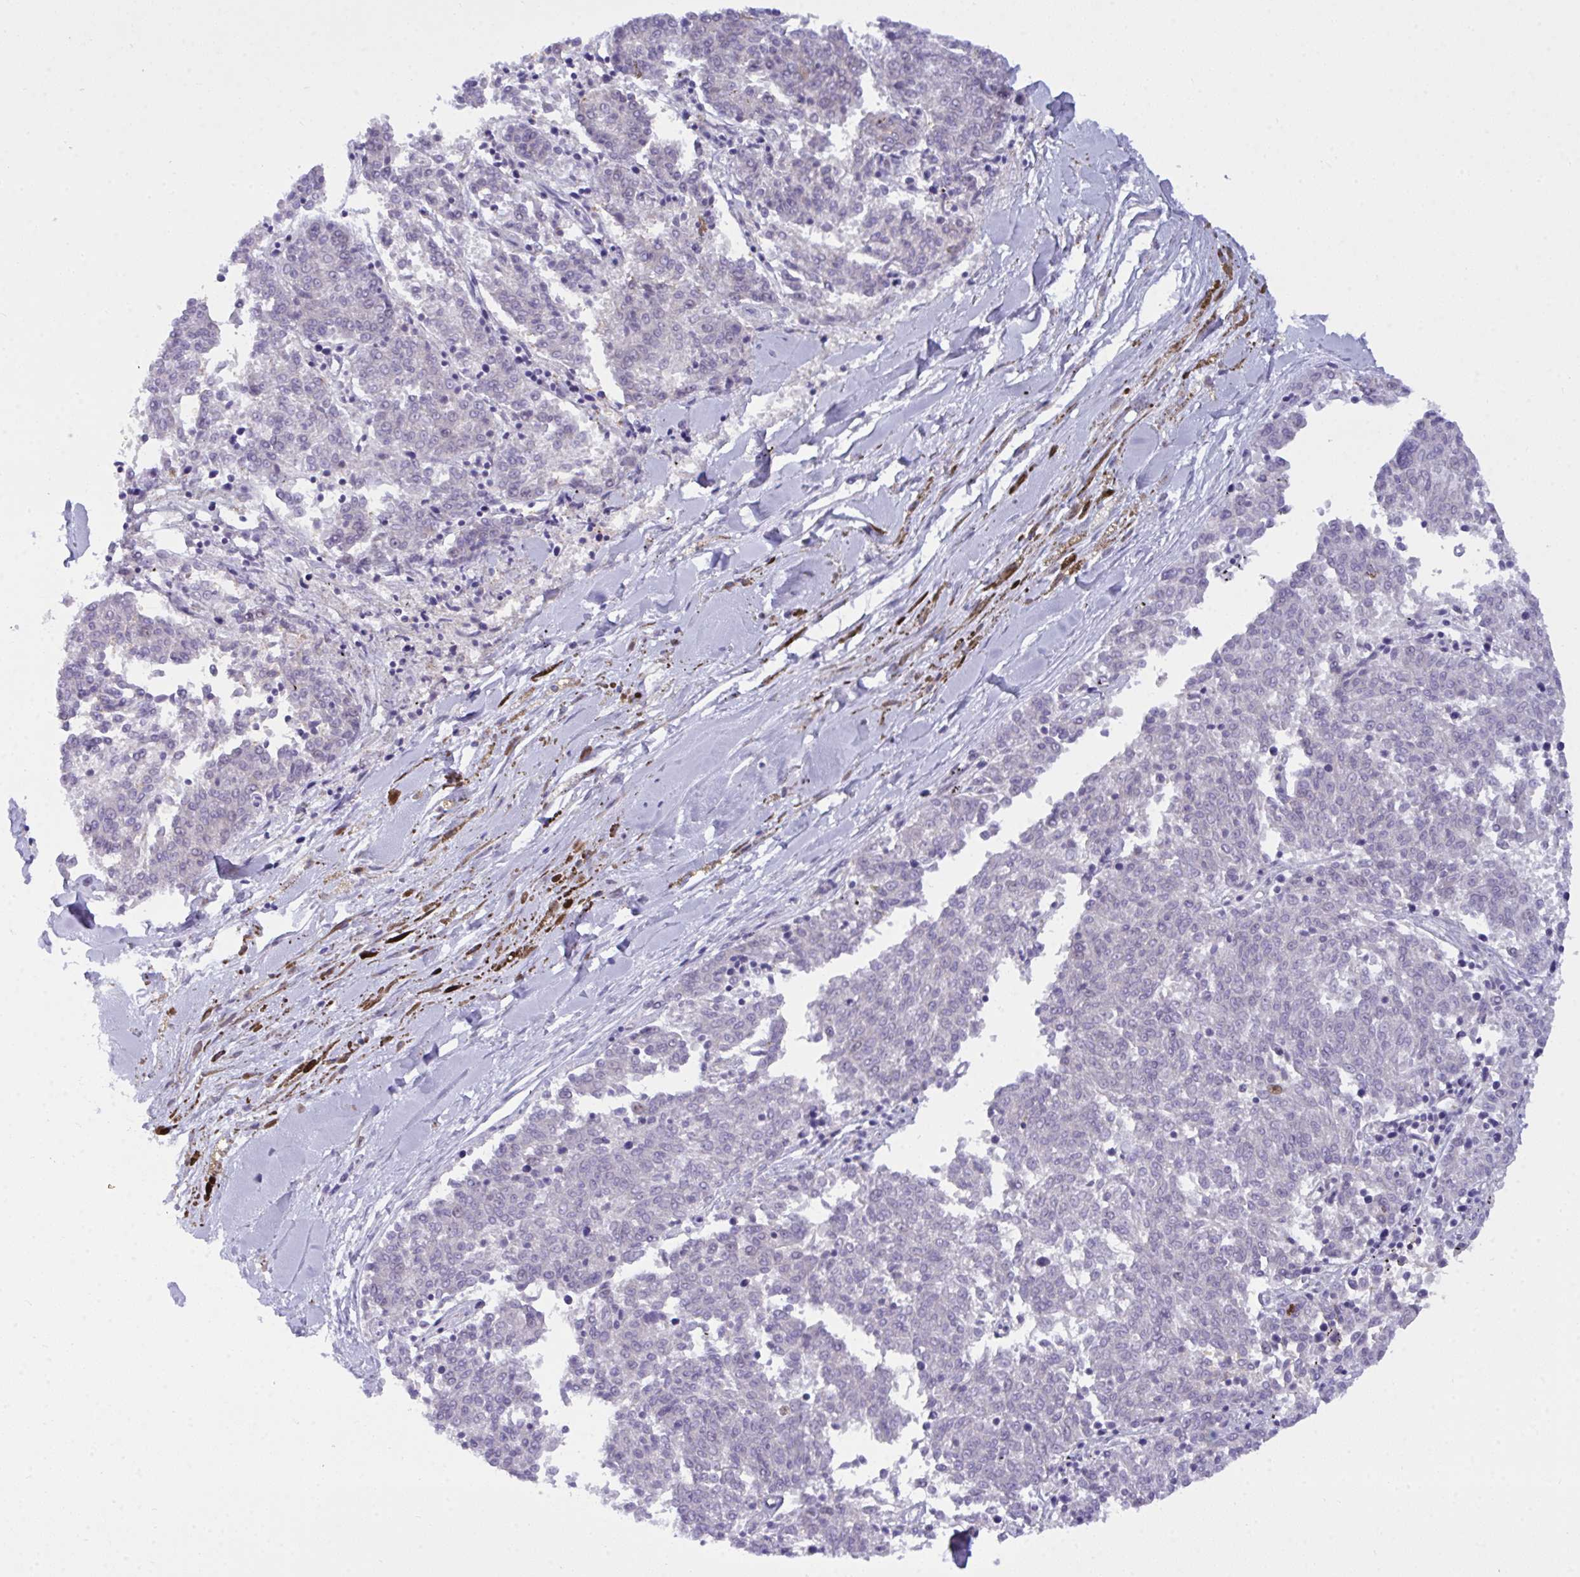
{"staining": {"intensity": "negative", "quantity": "none", "location": "none"}, "tissue": "melanoma", "cell_type": "Tumor cells", "image_type": "cancer", "snomed": [{"axis": "morphology", "description": "Malignant melanoma, NOS"}, {"axis": "topography", "description": "Skin"}], "caption": "IHC of human melanoma displays no positivity in tumor cells.", "gene": "ZNF554", "patient": {"sex": "female", "age": 72}}